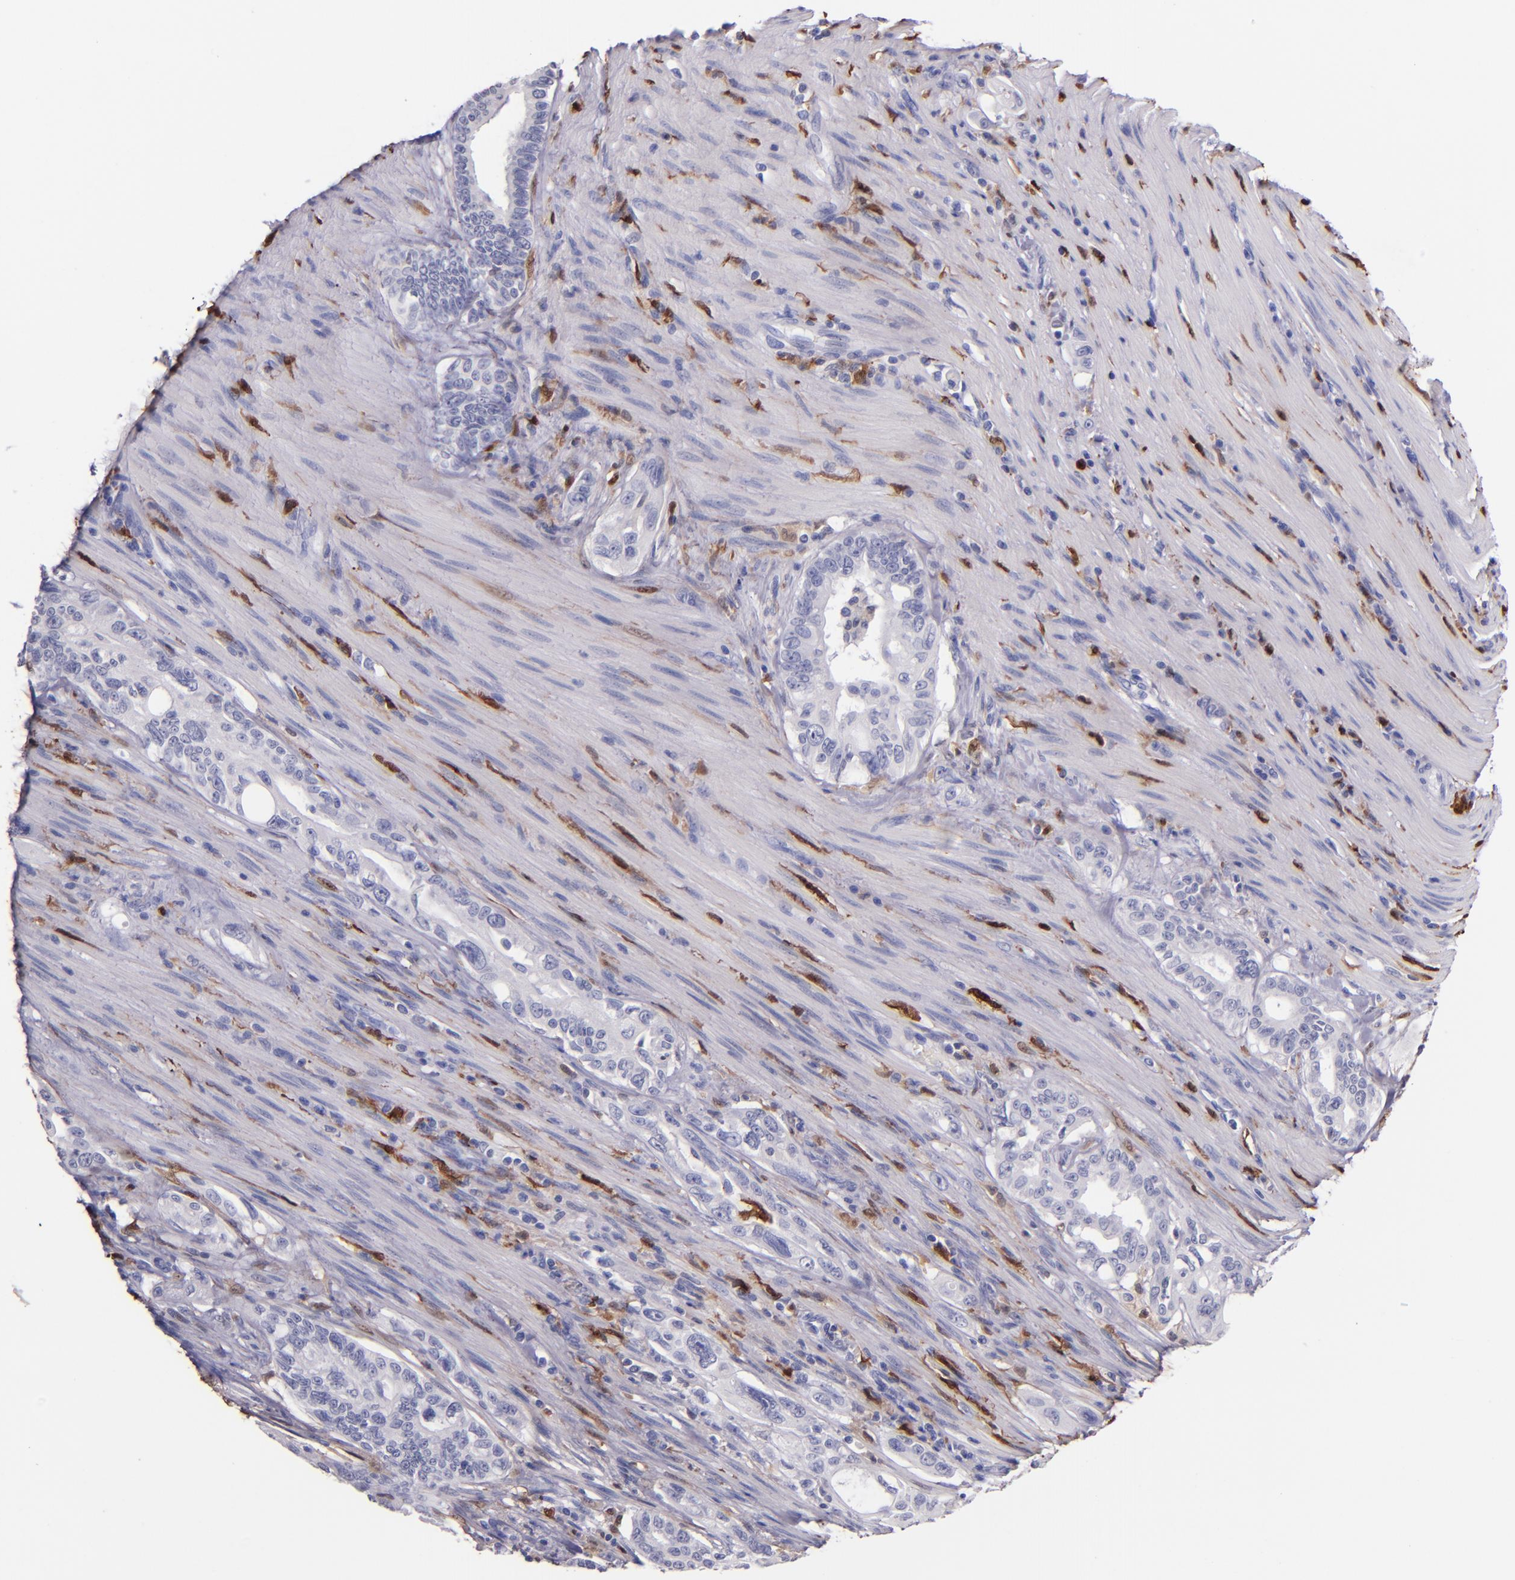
{"staining": {"intensity": "negative", "quantity": "none", "location": "none"}, "tissue": "pancreatic cancer", "cell_type": "Tumor cells", "image_type": "cancer", "snomed": [{"axis": "morphology", "description": "Normal tissue, NOS"}, {"axis": "topography", "description": "Pancreas"}], "caption": "A micrograph of pancreatic cancer stained for a protein exhibits no brown staining in tumor cells. (Brightfield microscopy of DAB (3,3'-diaminobenzidine) immunohistochemistry at high magnification).", "gene": "F13A1", "patient": {"sex": "male", "age": 42}}